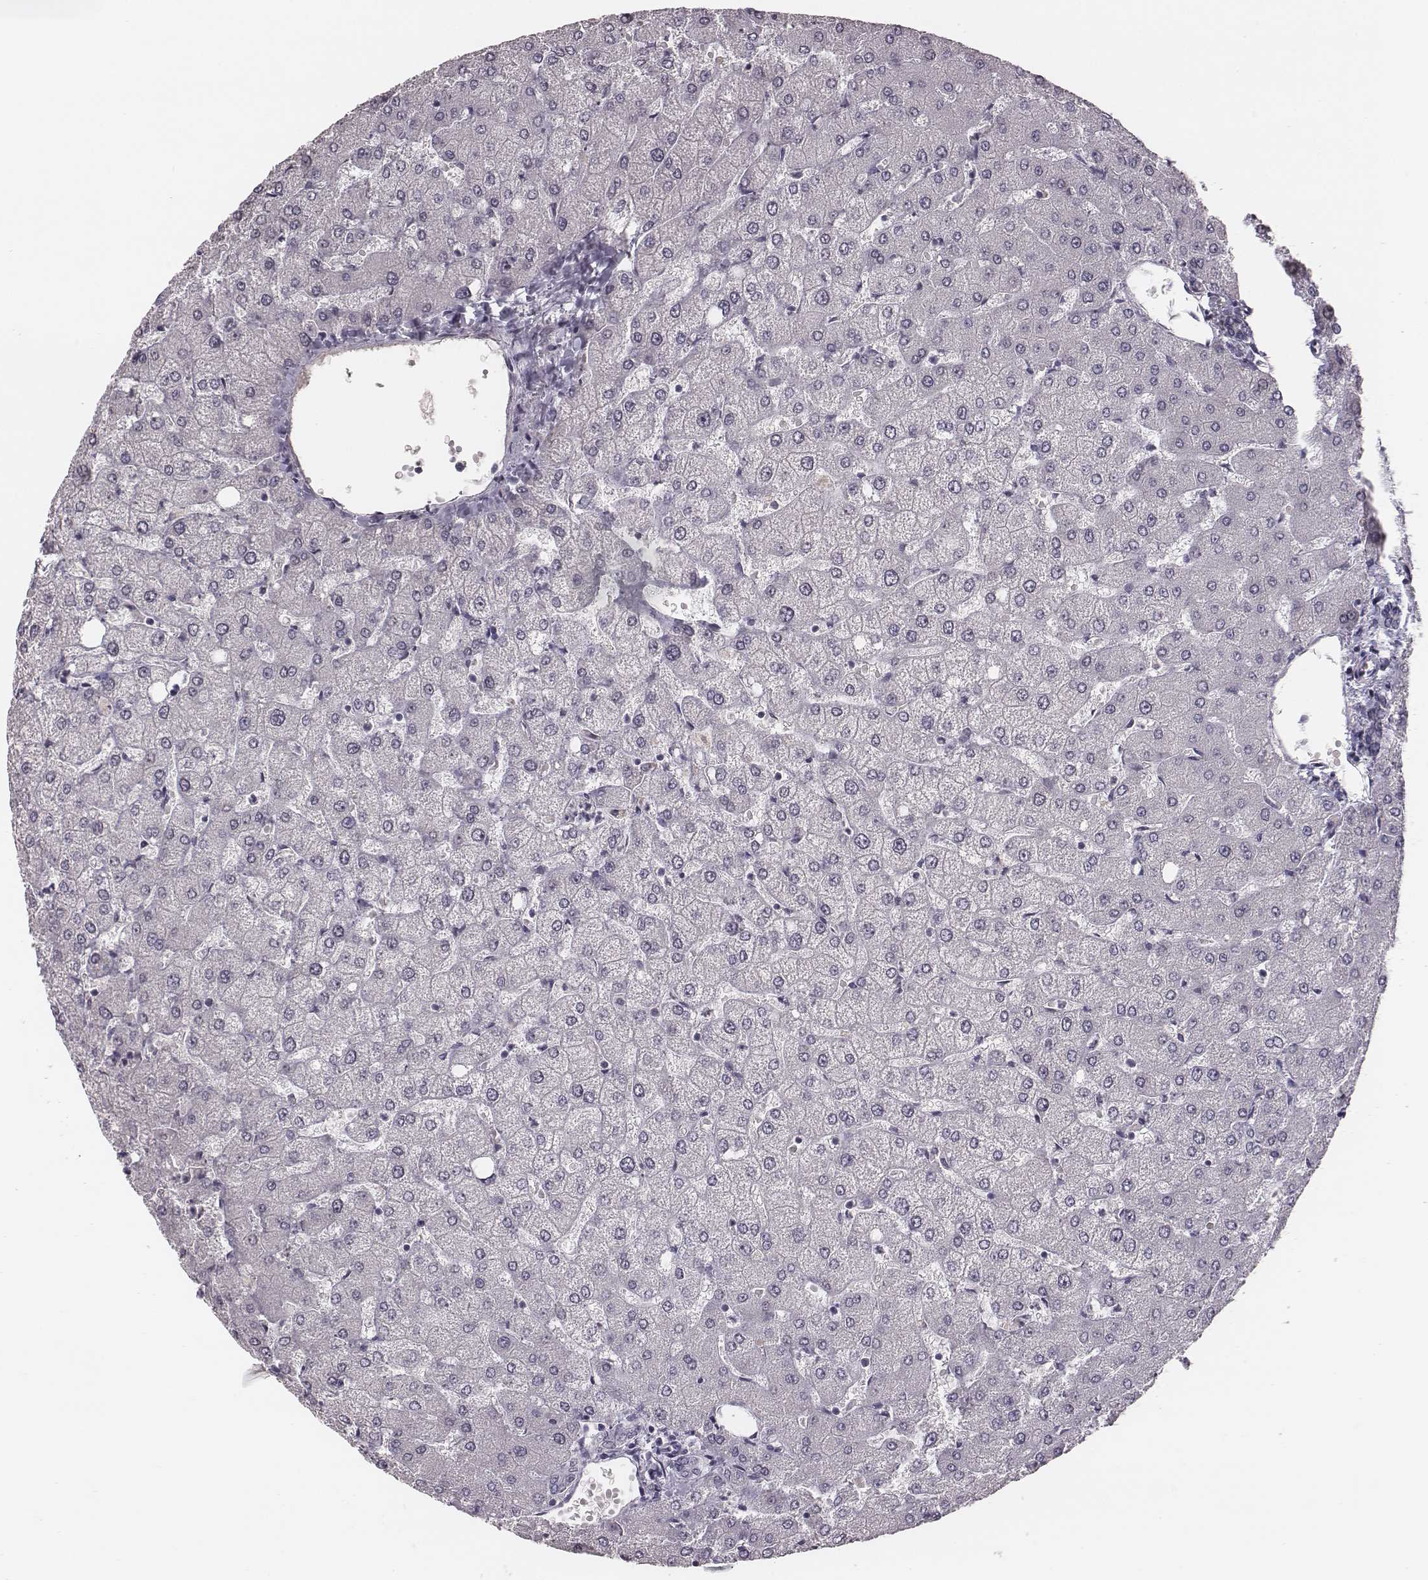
{"staining": {"intensity": "negative", "quantity": "none", "location": "none"}, "tissue": "liver", "cell_type": "Cholangiocytes", "image_type": "normal", "snomed": [{"axis": "morphology", "description": "Normal tissue, NOS"}, {"axis": "topography", "description": "Liver"}], "caption": "Cholangiocytes are negative for brown protein staining in unremarkable liver. (Stains: DAB (3,3'-diaminobenzidine) immunohistochemistry (IHC) with hematoxylin counter stain, Microscopy: brightfield microscopy at high magnification).", "gene": "CSHL1", "patient": {"sex": "female", "age": 54}}